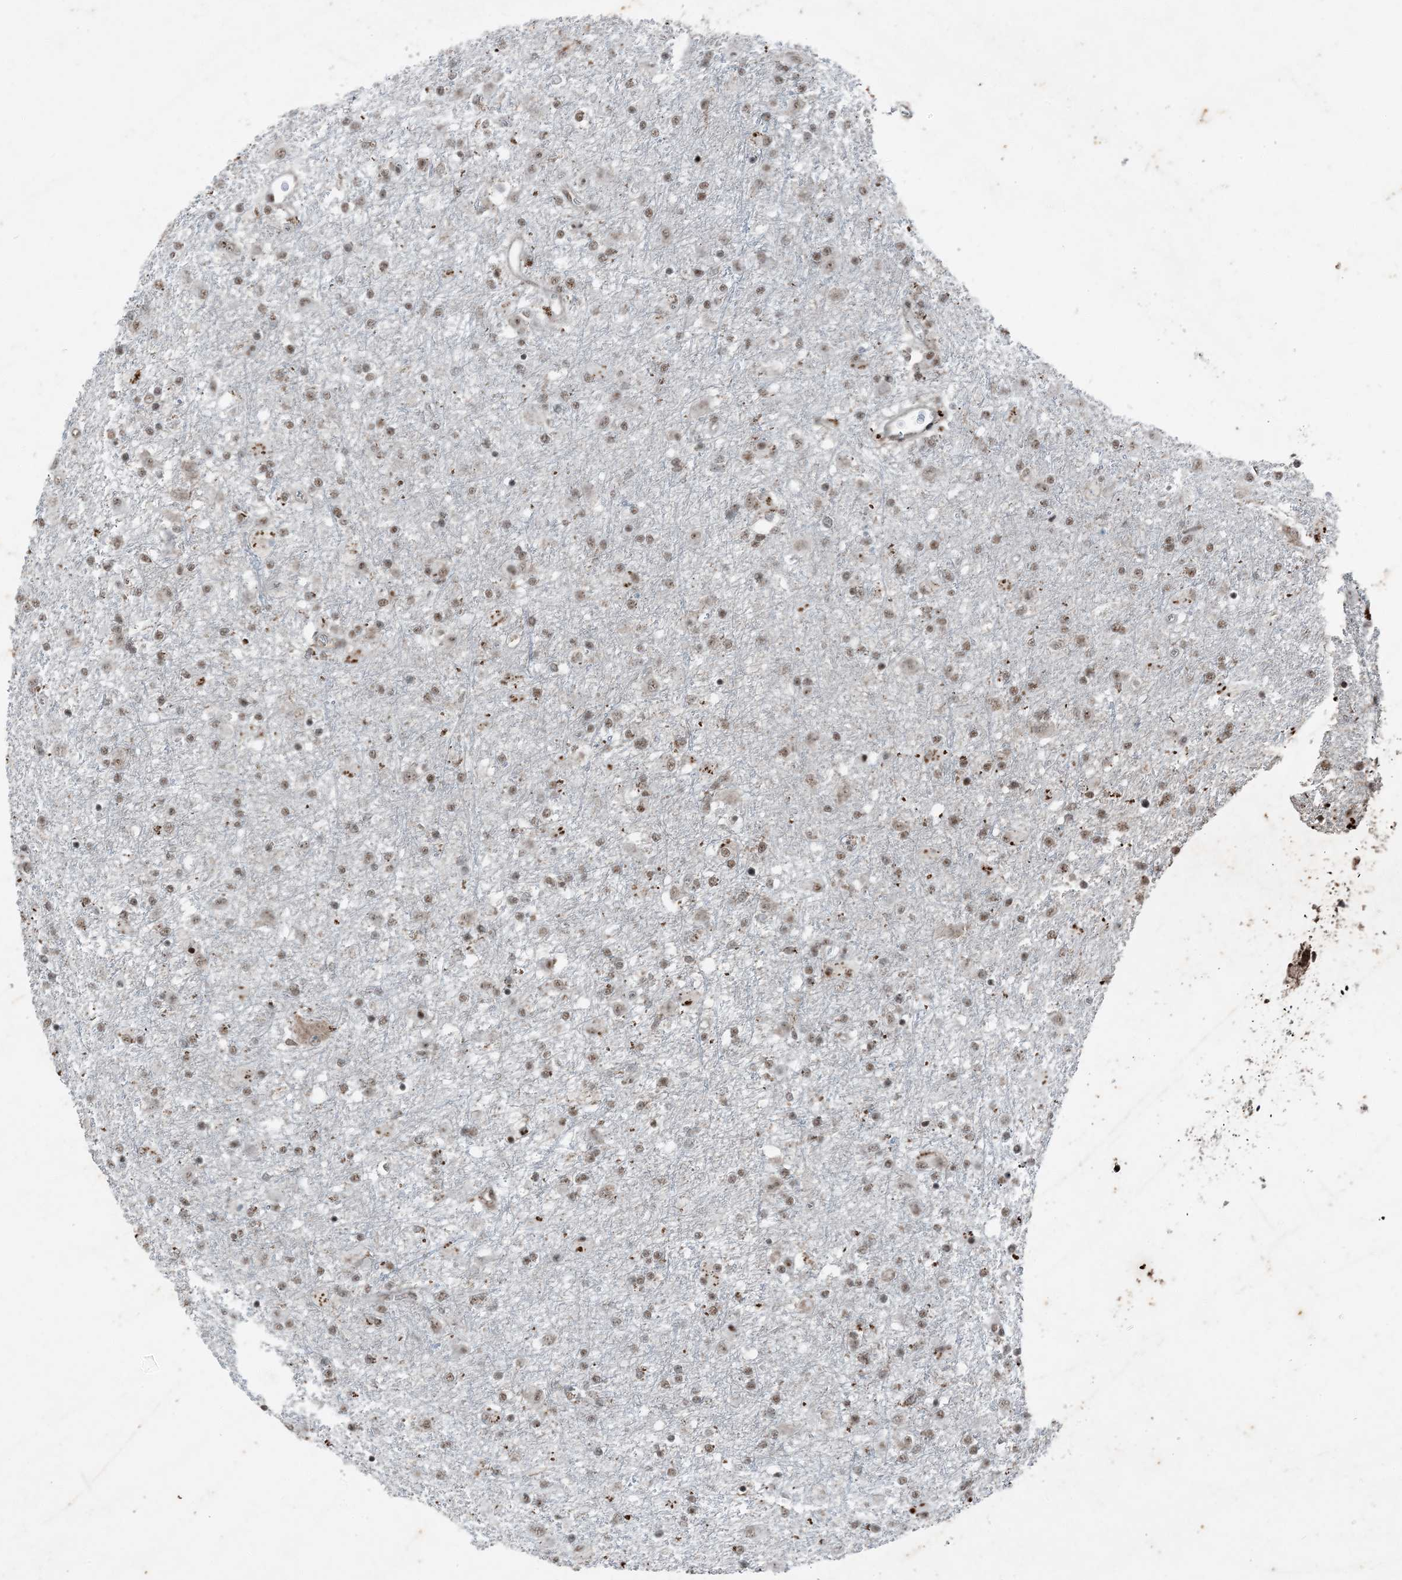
{"staining": {"intensity": "weak", "quantity": "25%-75%", "location": "nuclear"}, "tissue": "glioma", "cell_type": "Tumor cells", "image_type": "cancer", "snomed": [{"axis": "morphology", "description": "Glioma, malignant, Low grade"}, {"axis": "topography", "description": "Brain"}], "caption": "Immunohistochemical staining of human glioma shows low levels of weak nuclear staining in approximately 25%-75% of tumor cells.", "gene": "TADA2B", "patient": {"sex": "male", "age": 65}}